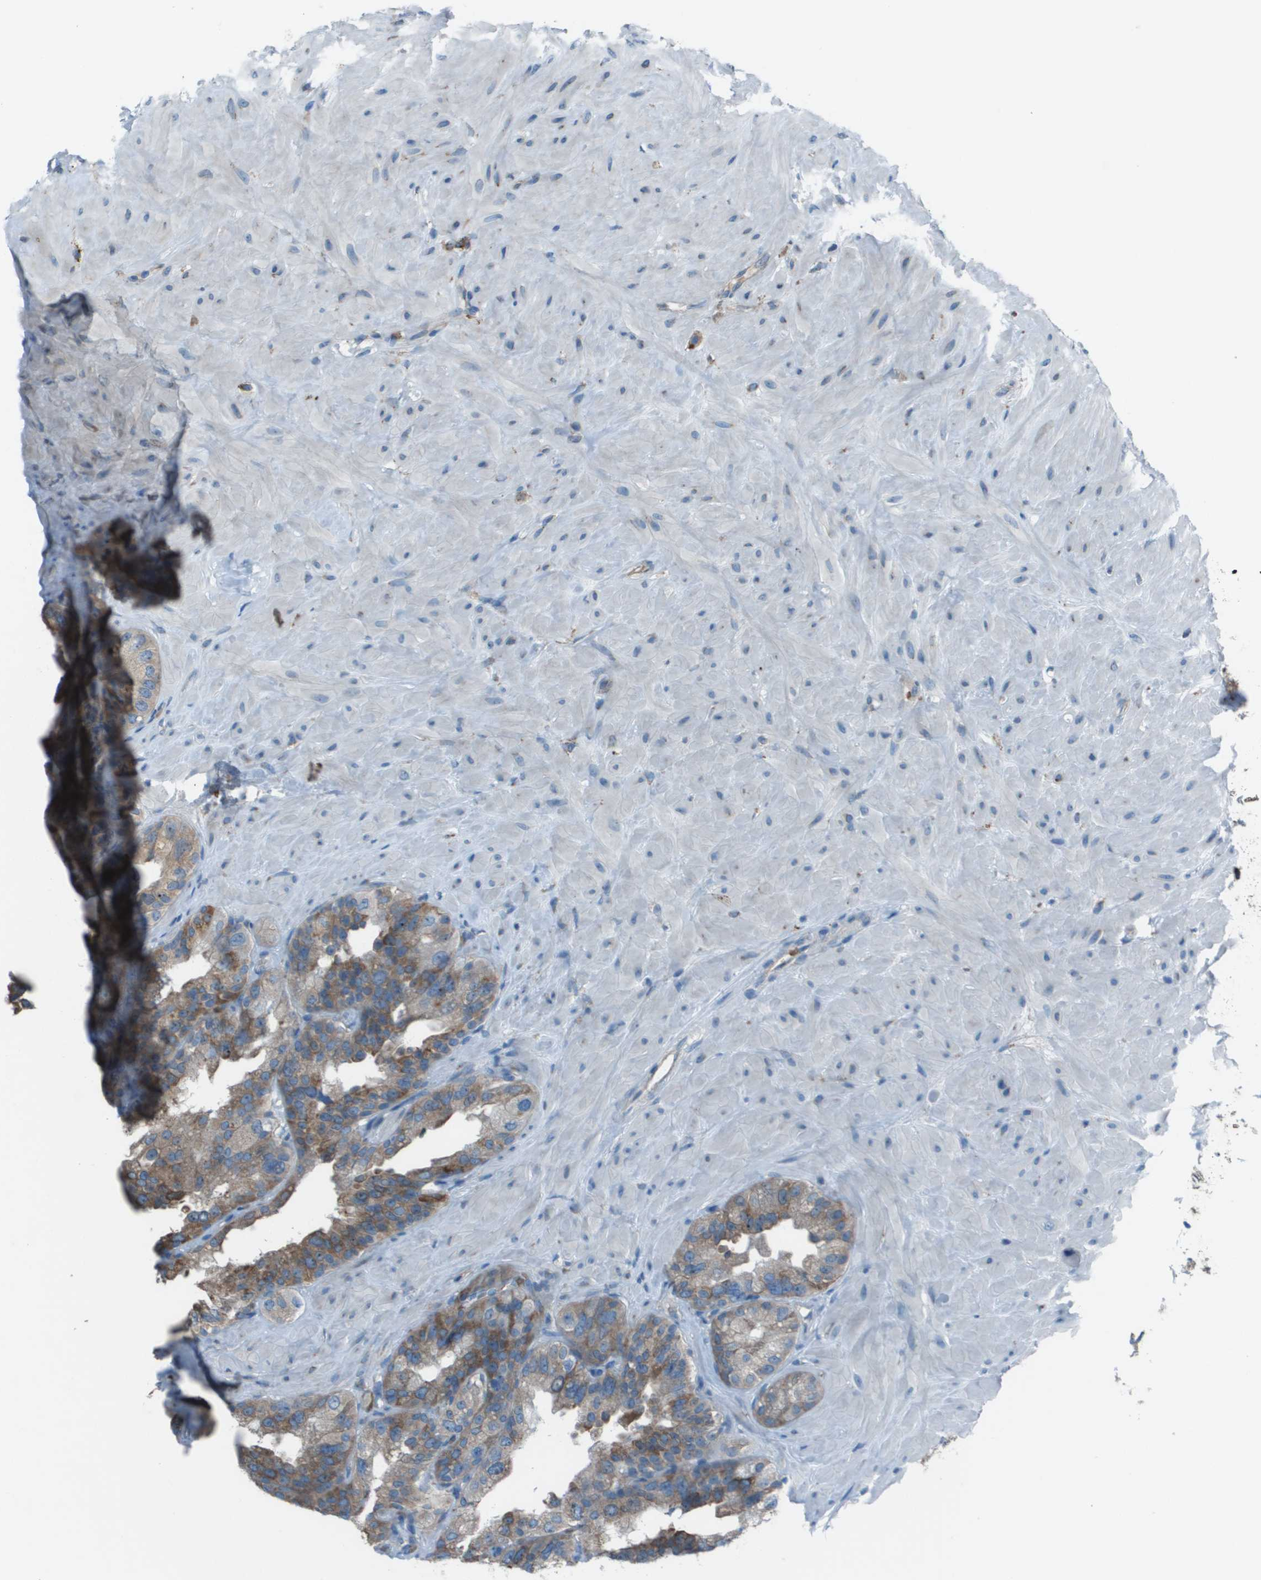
{"staining": {"intensity": "moderate", "quantity": ">75%", "location": "cytoplasmic/membranous"}, "tissue": "seminal vesicle", "cell_type": "Glandular cells", "image_type": "normal", "snomed": [{"axis": "morphology", "description": "Normal tissue, NOS"}, {"axis": "topography", "description": "Seminal veicle"}], "caption": "Immunohistochemical staining of benign human seminal vesicle reveals moderate cytoplasmic/membranous protein staining in about >75% of glandular cells. The protein of interest is shown in brown color, while the nuclei are stained blue.", "gene": "UTS2", "patient": {"sex": "male", "age": 68}}